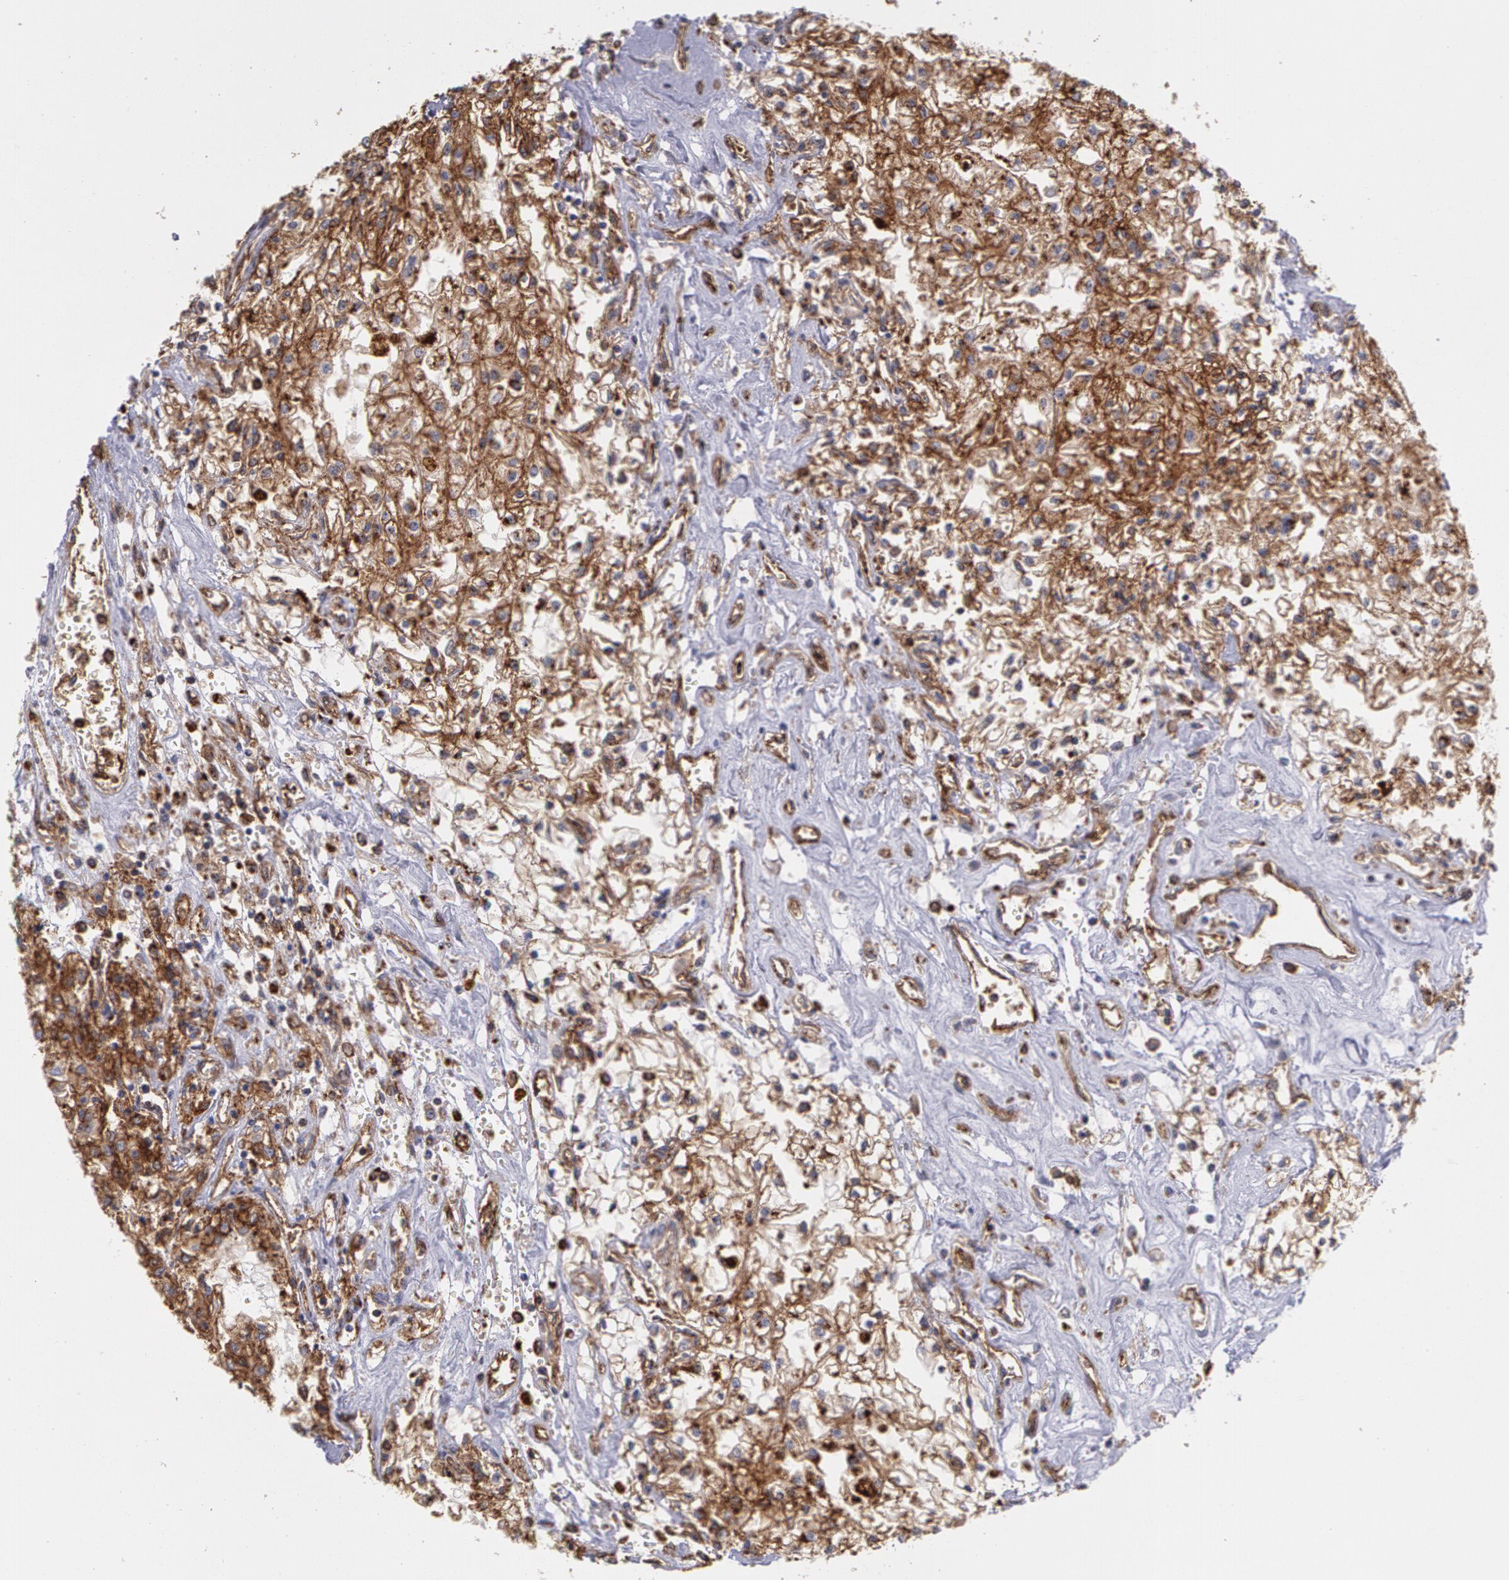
{"staining": {"intensity": "strong", "quantity": ">75%", "location": "cytoplasmic/membranous"}, "tissue": "renal cancer", "cell_type": "Tumor cells", "image_type": "cancer", "snomed": [{"axis": "morphology", "description": "Adenocarcinoma, NOS"}, {"axis": "topography", "description": "Kidney"}], "caption": "Renal adenocarcinoma stained with a brown dye reveals strong cytoplasmic/membranous positive staining in about >75% of tumor cells.", "gene": "FLOT2", "patient": {"sex": "male", "age": 78}}